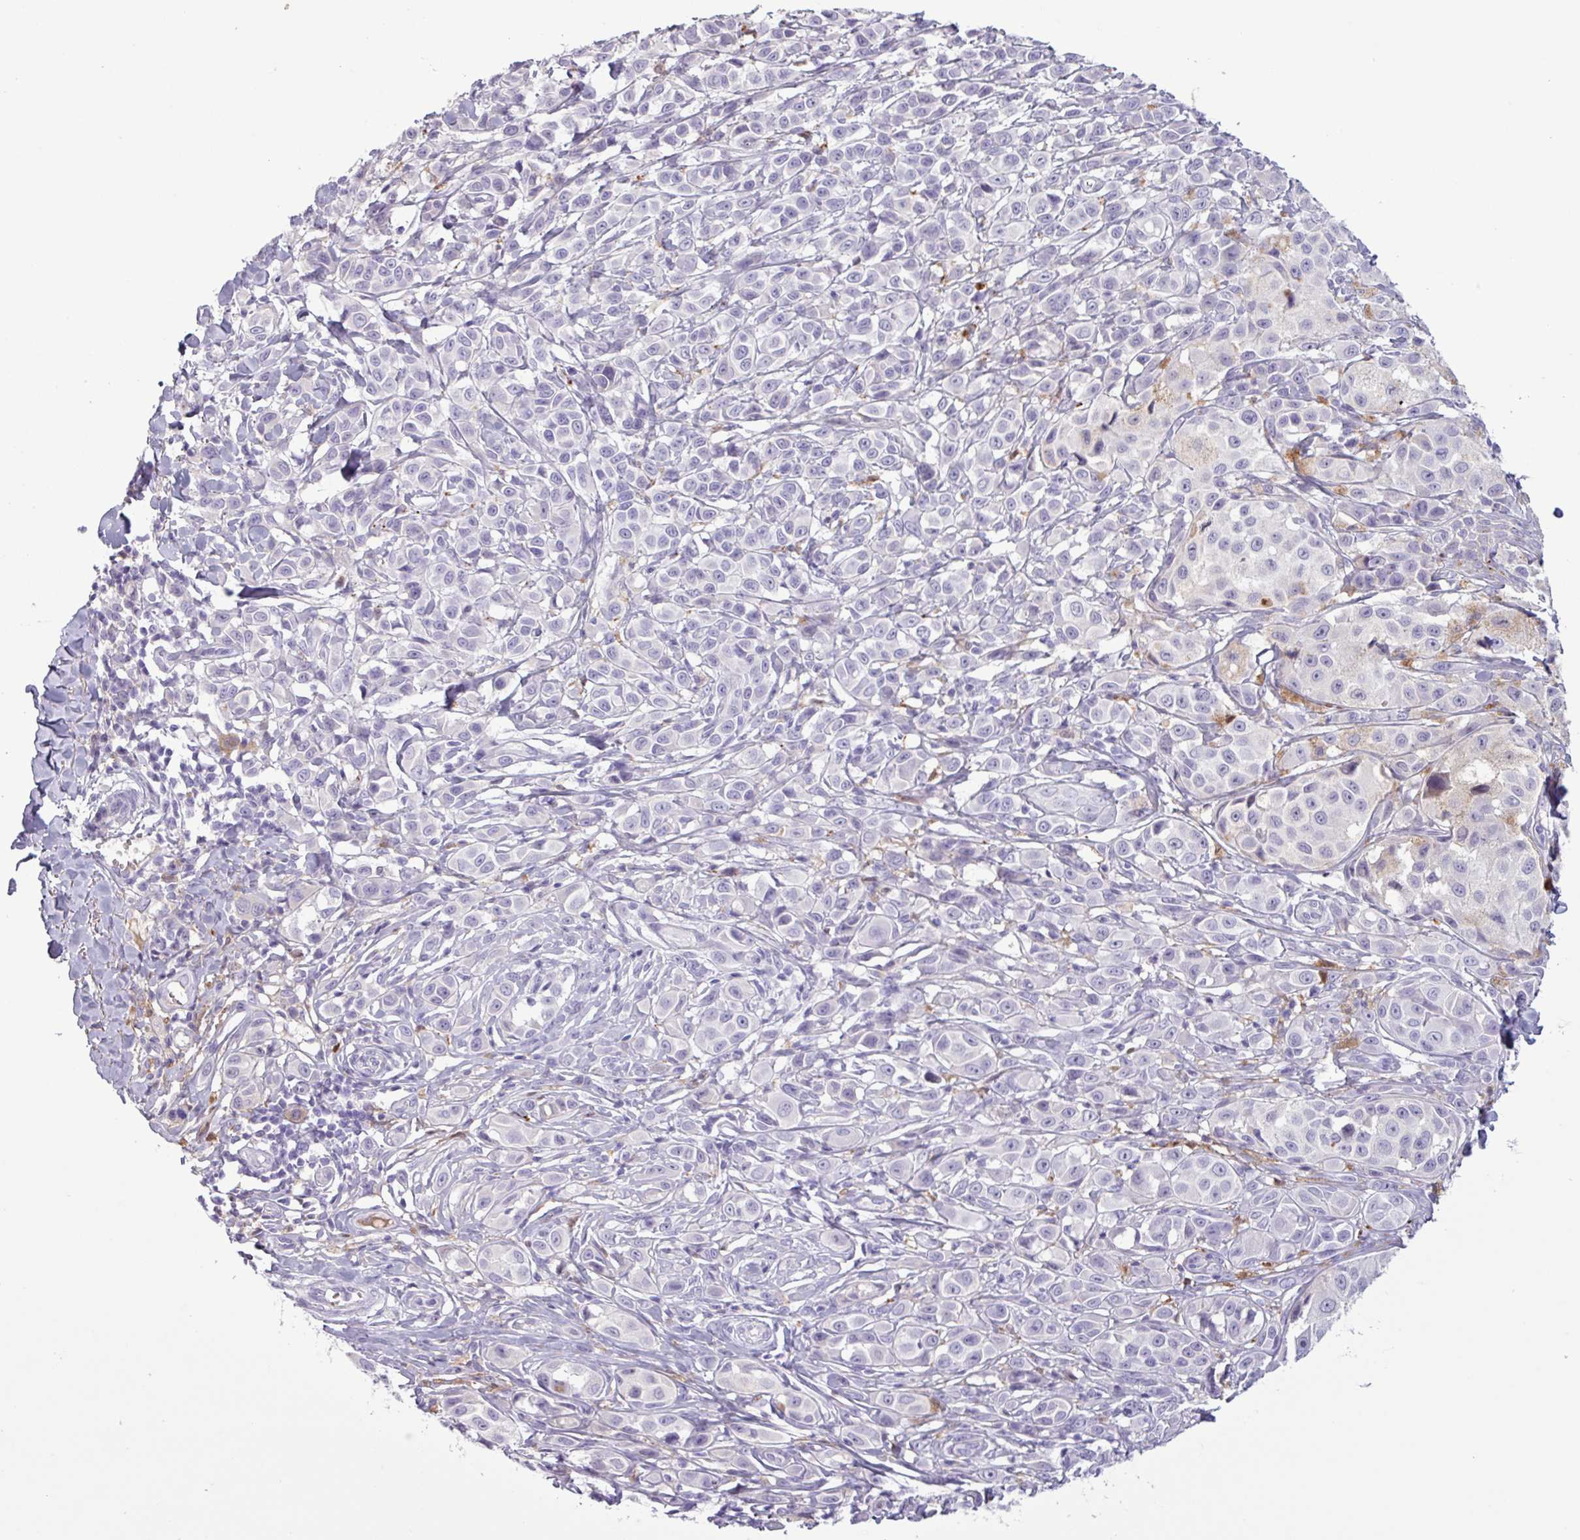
{"staining": {"intensity": "negative", "quantity": "none", "location": "none"}, "tissue": "melanoma", "cell_type": "Tumor cells", "image_type": "cancer", "snomed": [{"axis": "morphology", "description": "Malignant melanoma, NOS"}, {"axis": "topography", "description": "Skin"}], "caption": "There is no significant positivity in tumor cells of malignant melanoma.", "gene": "C4B", "patient": {"sex": "male", "age": 39}}